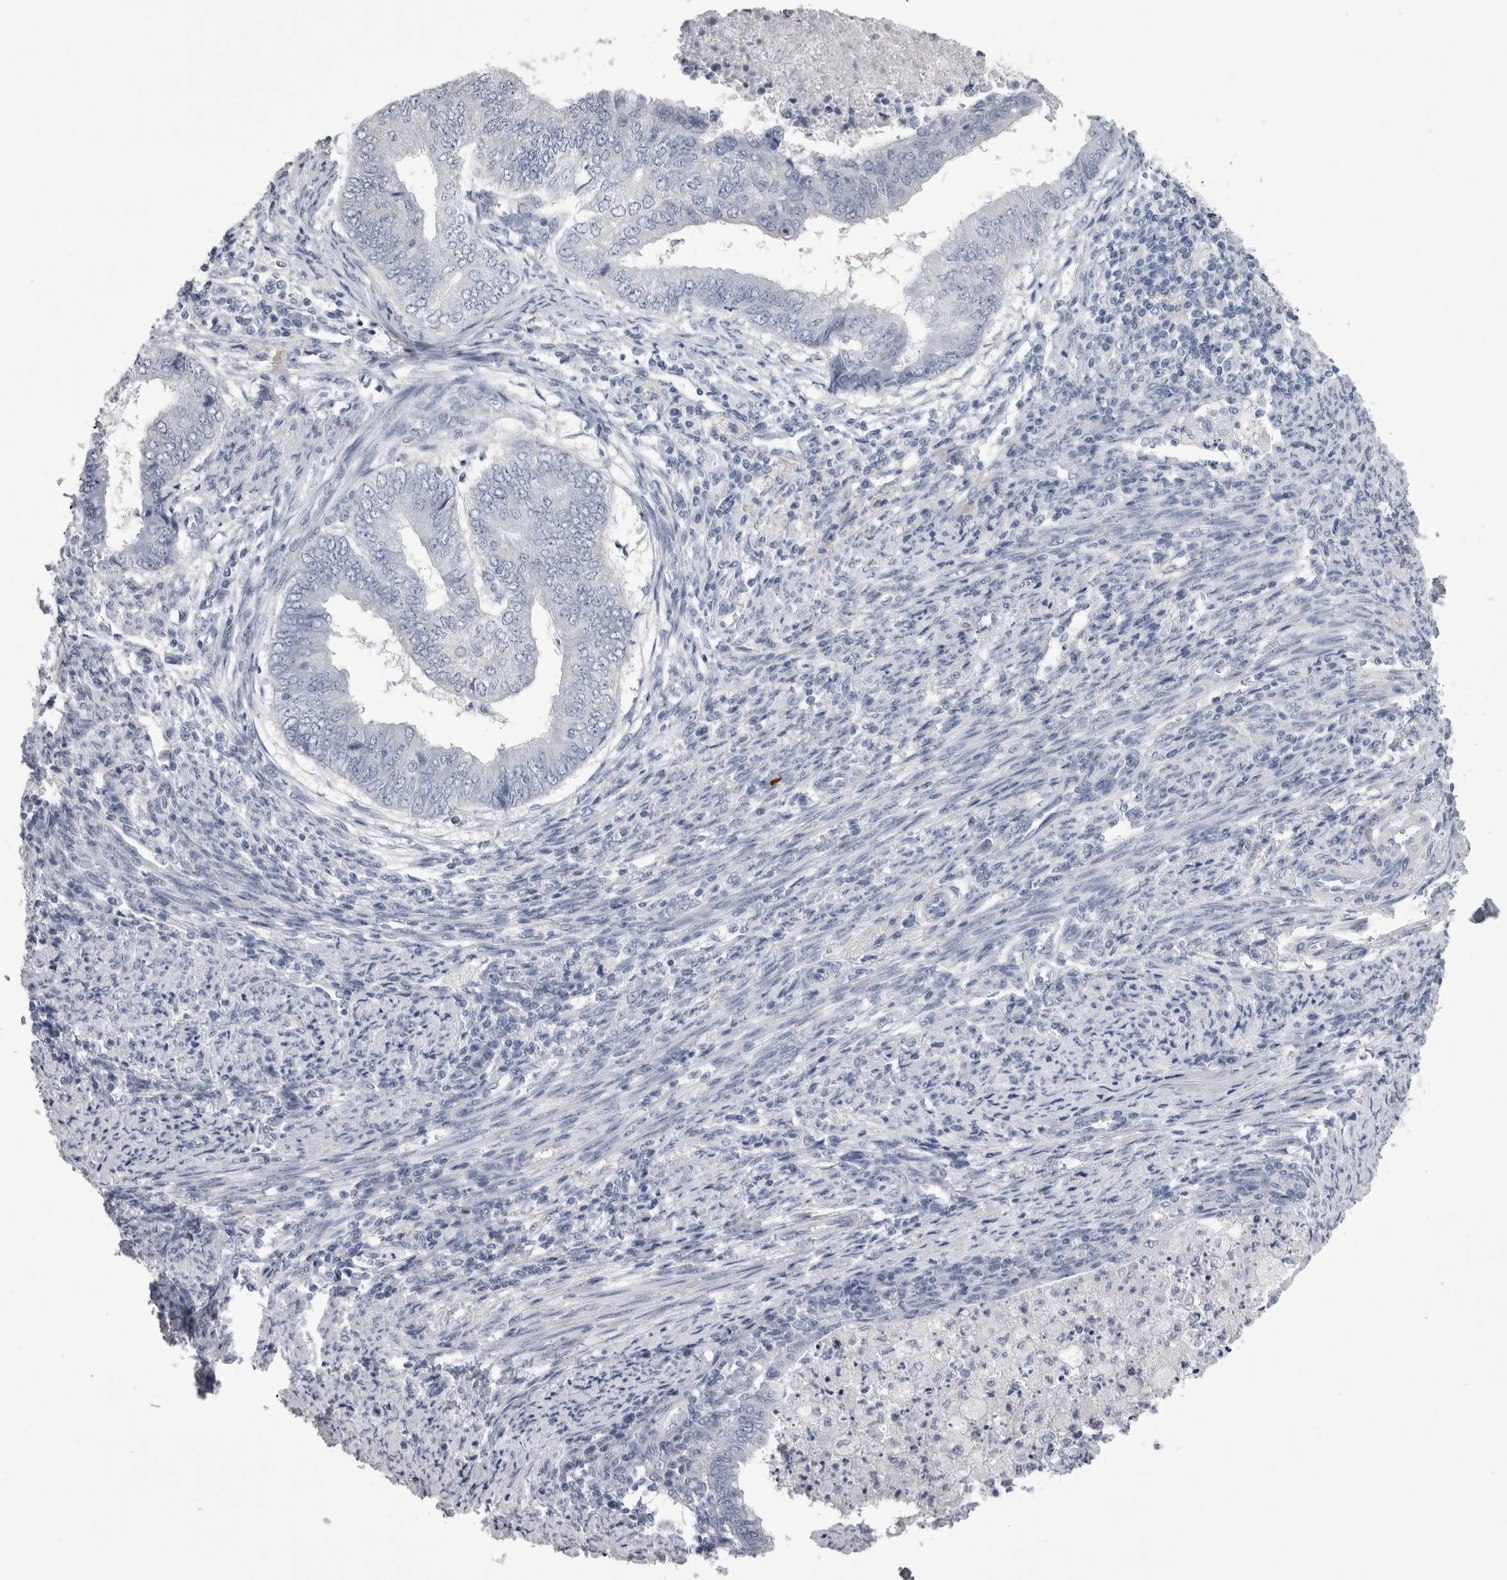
{"staining": {"intensity": "negative", "quantity": "none", "location": "none"}, "tissue": "endometrial cancer", "cell_type": "Tumor cells", "image_type": "cancer", "snomed": [{"axis": "morphology", "description": "Polyp, NOS"}, {"axis": "morphology", "description": "Adenocarcinoma, NOS"}, {"axis": "morphology", "description": "Adenoma, NOS"}, {"axis": "topography", "description": "Endometrium"}], "caption": "Immunohistochemistry (IHC) of human endometrial adenoma reveals no positivity in tumor cells.", "gene": "AFMID", "patient": {"sex": "female", "age": 79}}